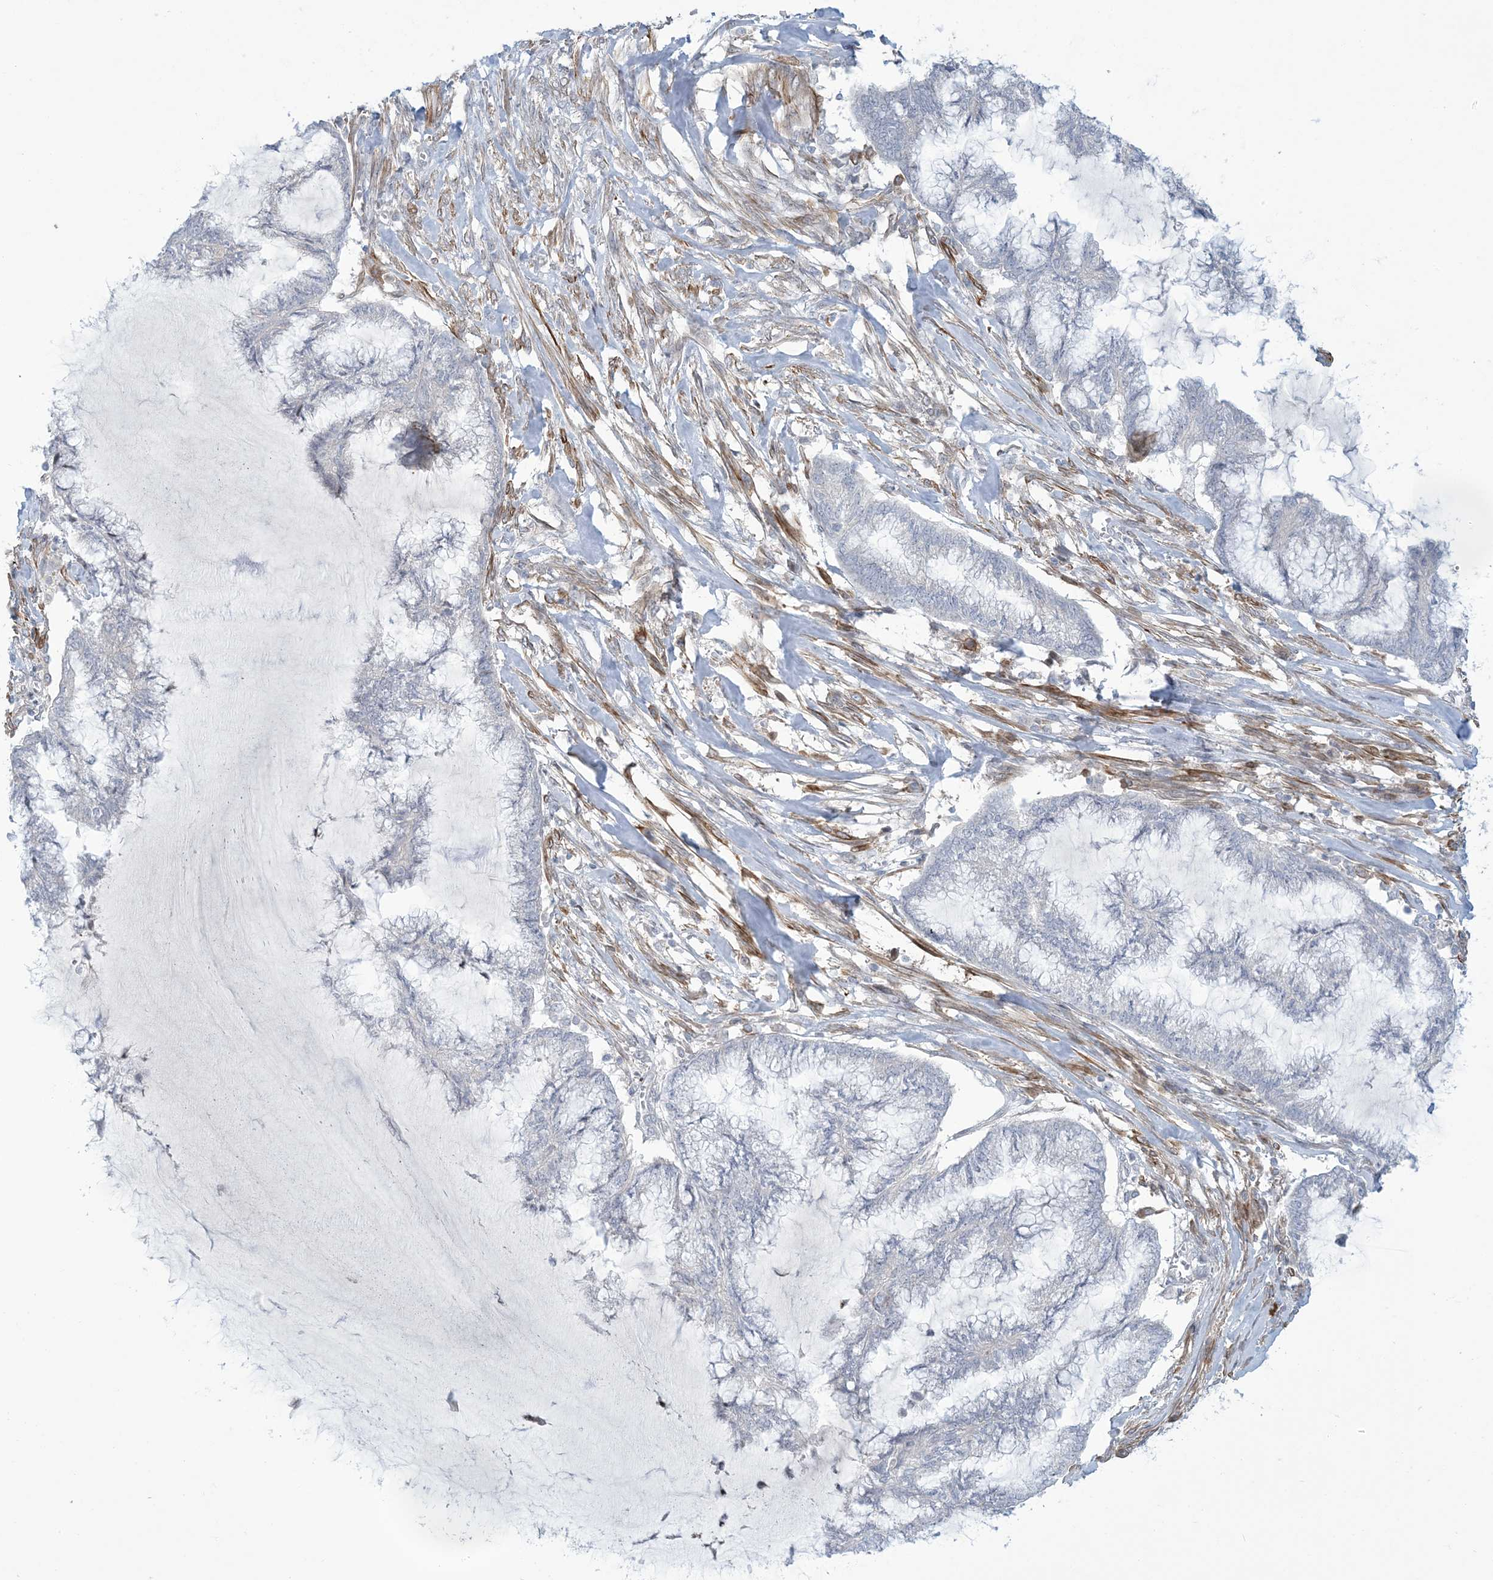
{"staining": {"intensity": "negative", "quantity": "none", "location": "none"}, "tissue": "endometrial cancer", "cell_type": "Tumor cells", "image_type": "cancer", "snomed": [{"axis": "morphology", "description": "Adenocarcinoma, NOS"}, {"axis": "topography", "description": "Endometrium"}], "caption": "A photomicrograph of human endometrial adenocarcinoma is negative for staining in tumor cells.", "gene": "AFTPH", "patient": {"sex": "female", "age": 86}}